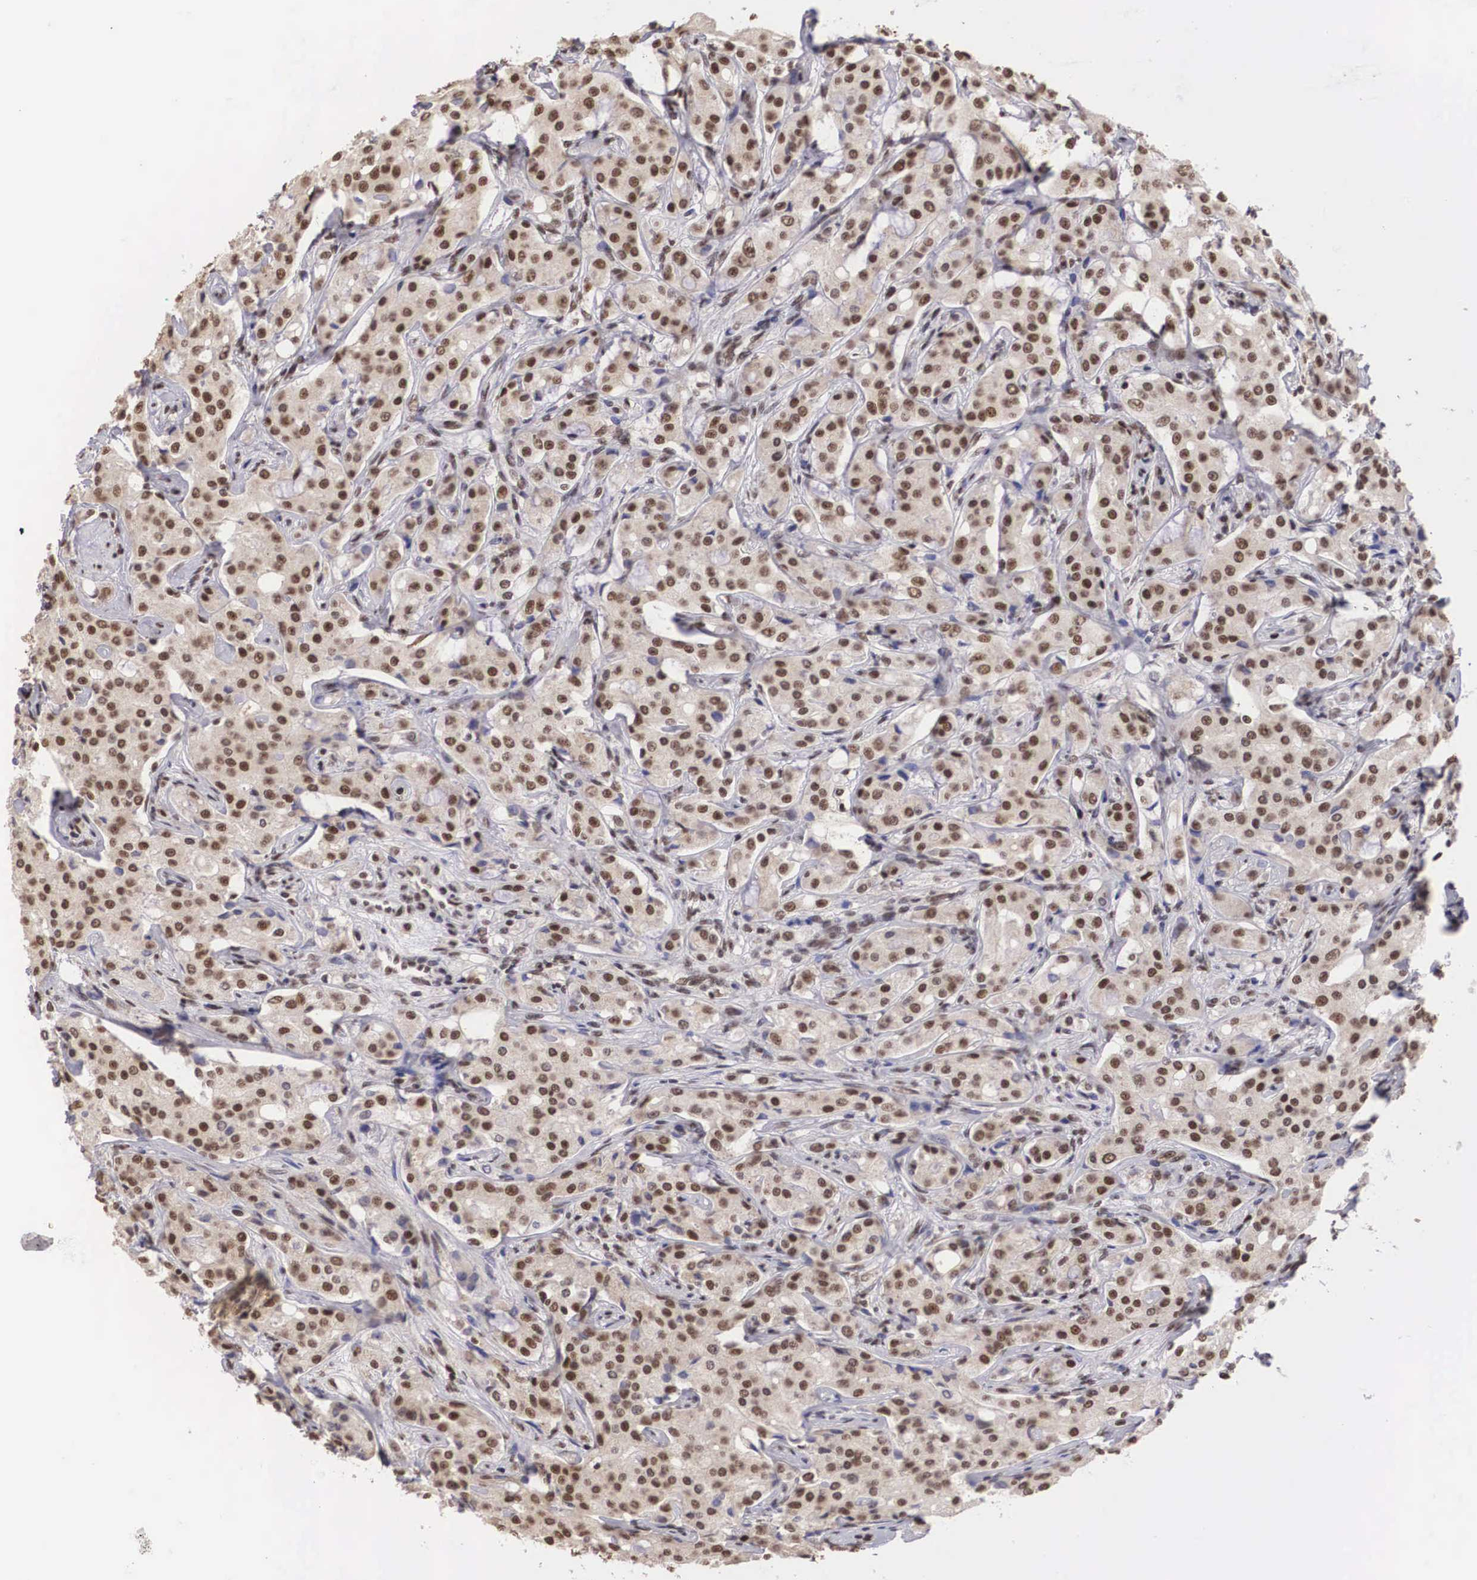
{"staining": {"intensity": "moderate", "quantity": ">75%", "location": "nuclear"}, "tissue": "prostate cancer", "cell_type": "Tumor cells", "image_type": "cancer", "snomed": [{"axis": "morphology", "description": "Adenocarcinoma, Medium grade"}, {"axis": "topography", "description": "Prostate"}], "caption": "IHC micrograph of neoplastic tissue: prostate medium-grade adenocarcinoma stained using immunohistochemistry exhibits medium levels of moderate protein expression localized specifically in the nuclear of tumor cells, appearing as a nuclear brown color.", "gene": "HTATSF1", "patient": {"sex": "male", "age": 72}}